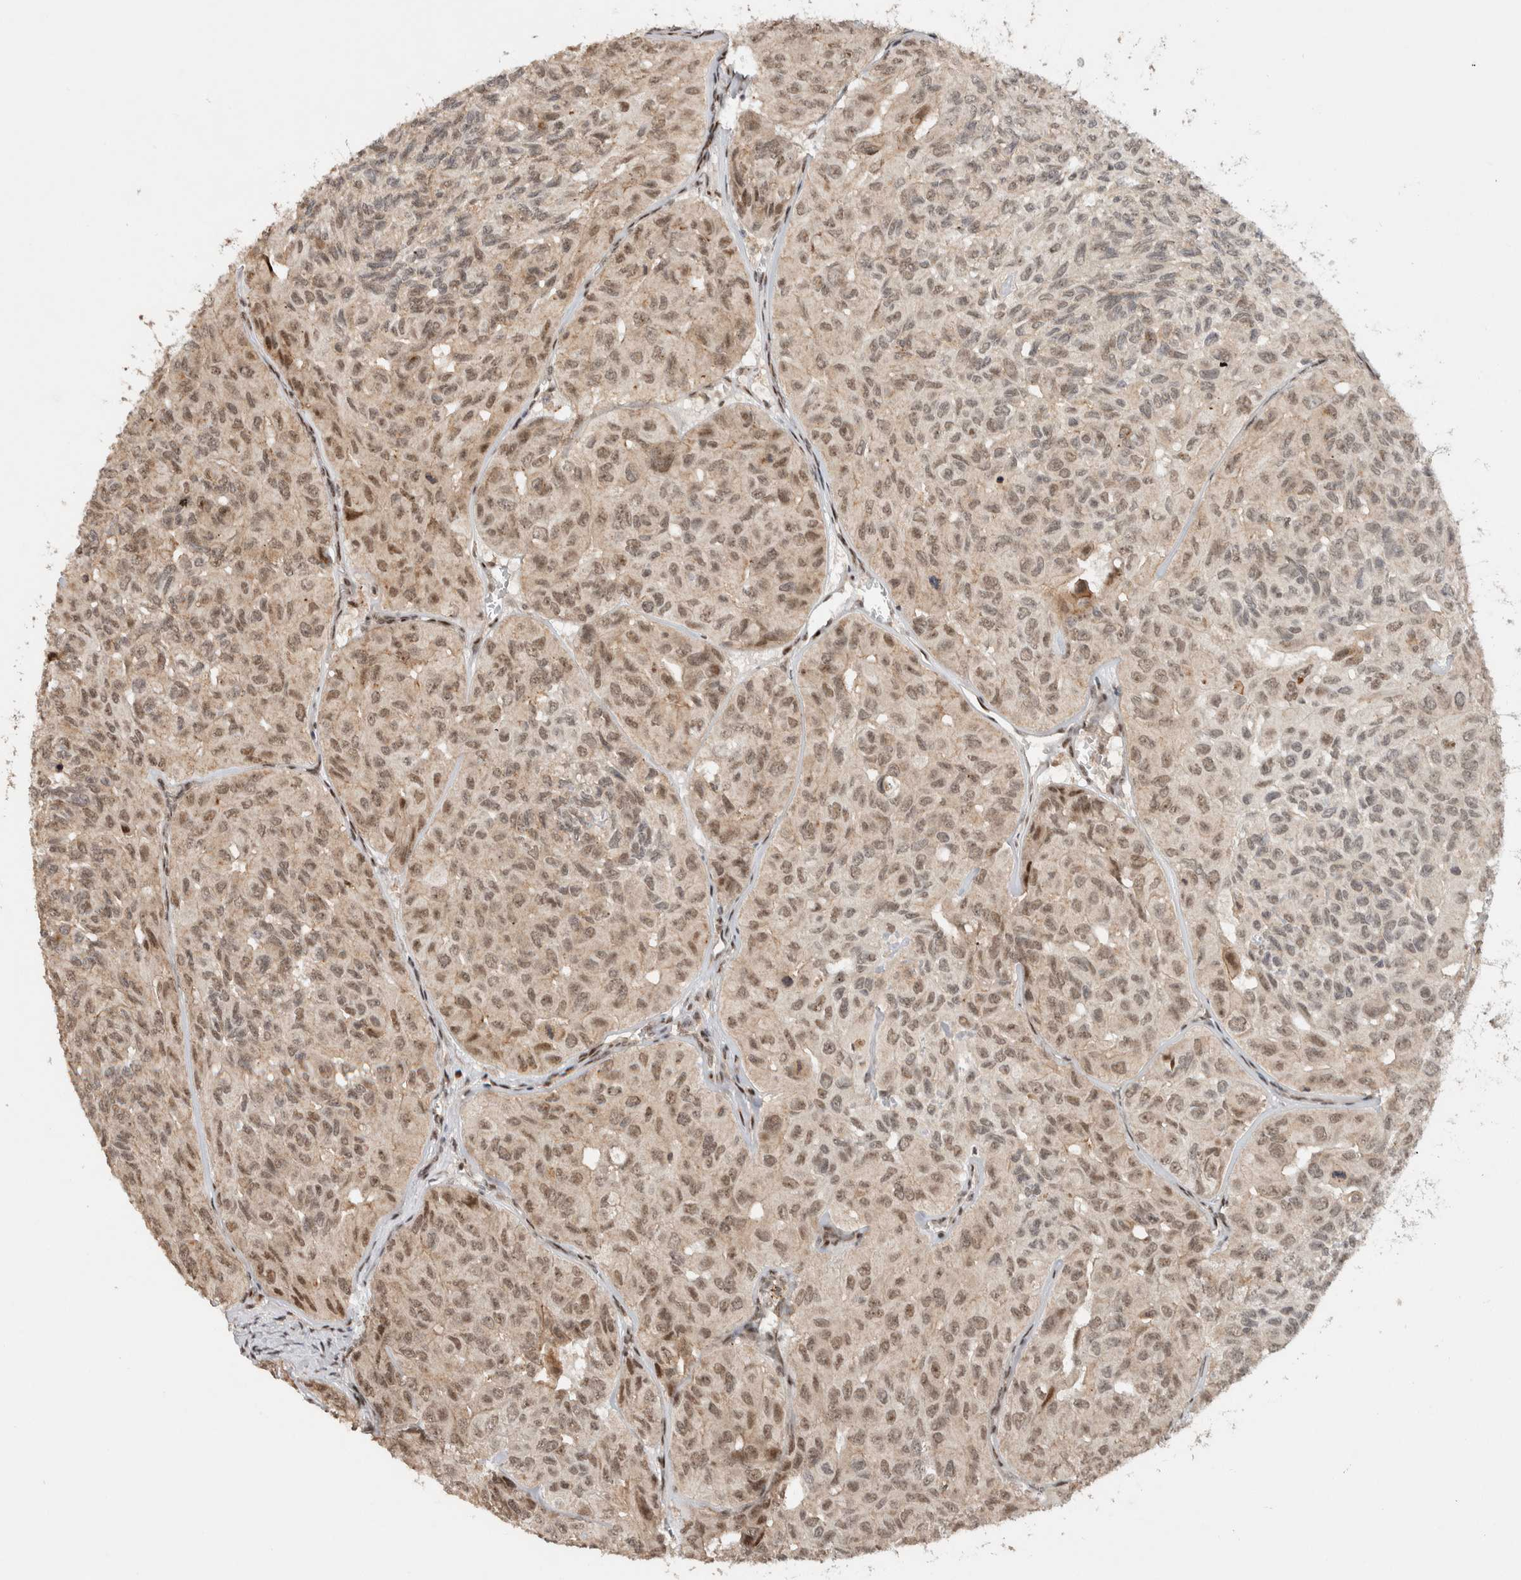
{"staining": {"intensity": "moderate", "quantity": "25%-75%", "location": "nuclear"}, "tissue": "head and neck cancer", "cell_type": "Tumor cells", "image_type": "cancer", "snomed": [{"axis": "morphology", "description": "Adenocarcinoma, NOS"}, {"axis": "topography", "description": "Salivary gland, NOS"}, {"axis": "topography", "description": "Head-Neck"}], "caption": "Immunohistochemical staining of head and neck adenocarcinoma exhibits moderate nuclear protein expression in about 25%-75% of tumor cells.", "gene": "ZNF521", "patient": {"sex": "female", "age": 76}}